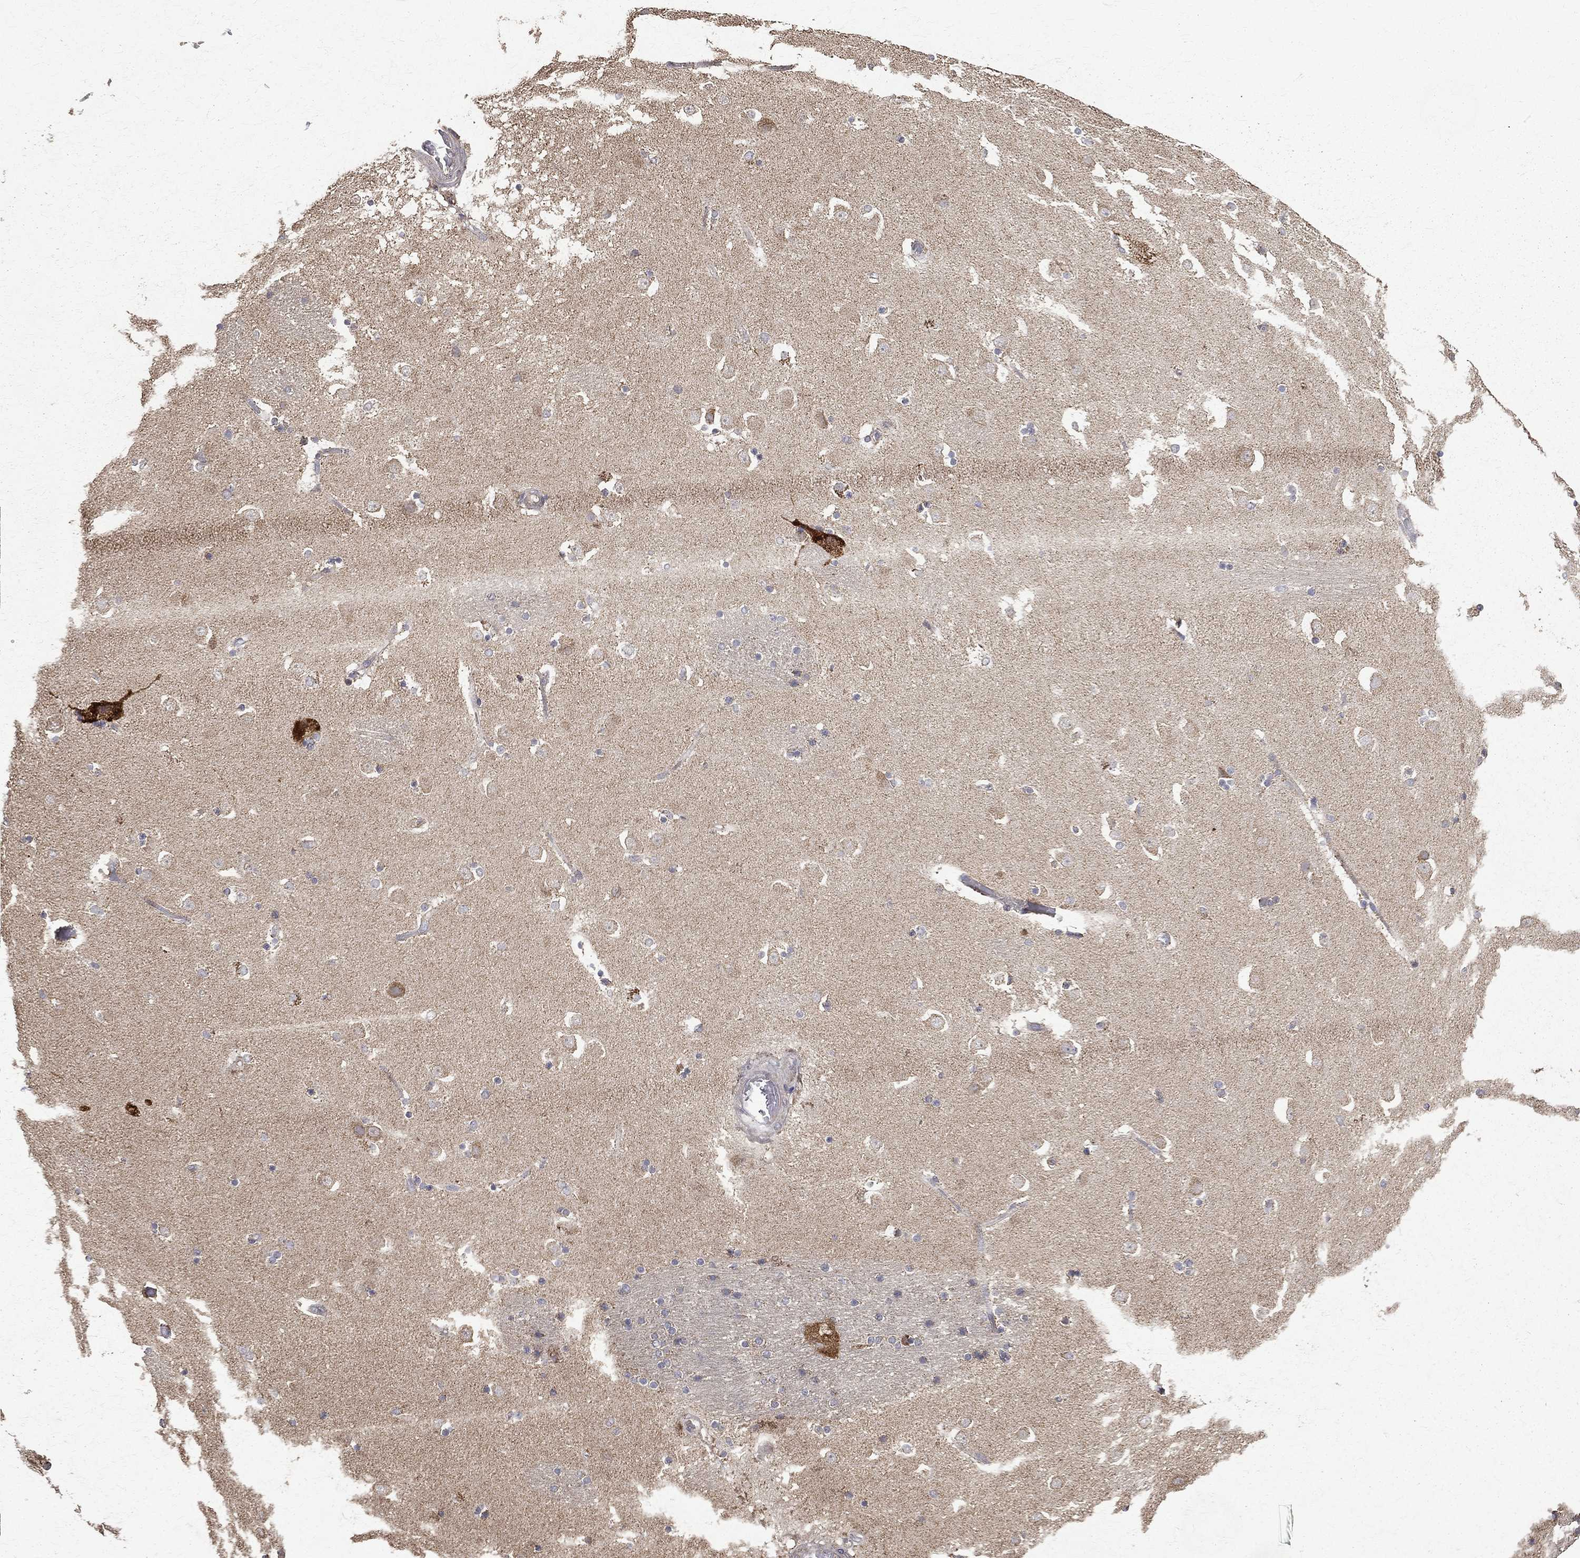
{"staining": {"intensity": "negative", "quantity": "none", "location": "none"}, "tissue": "caudate", "cell_type": "Glial cells", "image_type": "normal", "snomed": [{"axis": "morphology", "description": "Normal tissue, NOS"}, {"axis": "topography", "description": "Lateral ventricle wall"}], "caption": "An image of caudate stained for a protein demonstrates no brown staining in glial cells. The staining is performed using DAB (3,3'-diaminobenzidine) brown chromogen with nuclei counter-stained in using hematoxylin.", "gene": "RPGR", "patient": {"sex": "male", "age": 51}}